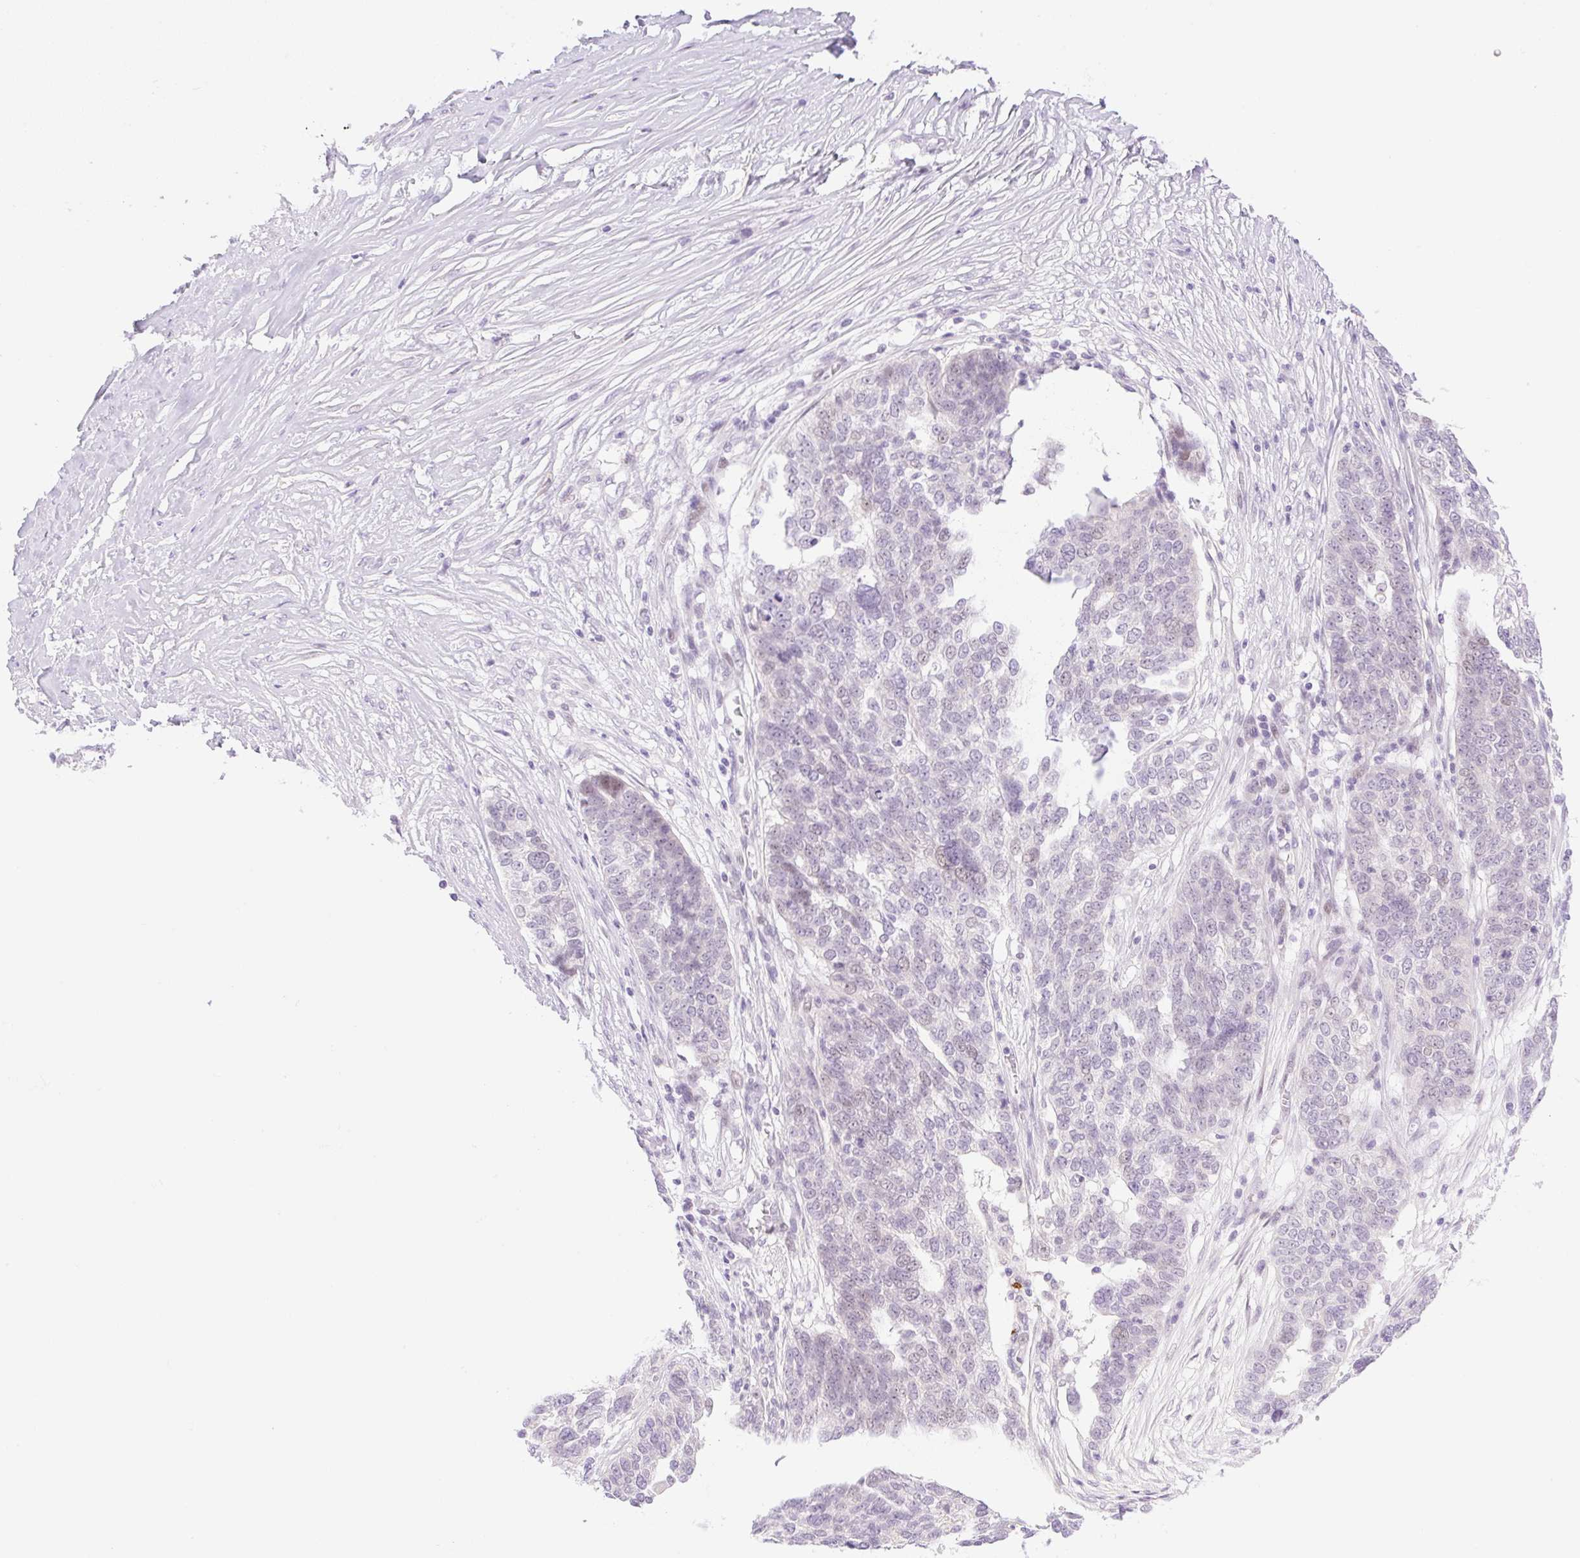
{"staining": {"intensity": "negative", "quantity": "none", "location": "none"}, "tissue": "ovarian cancer", "cell_type": "Tumor cells", "image_type": "cancer", "snomed": [{"axis": "morphology", "description": "Cystadenocarcinoma, serous, NOS"}, {"axis": "topography", "description": "Ovary"}], "caption": "Immunohistochemistry histopathology image of neoplastic tissue: human serous cystadenocarcinoma (ovarian) stained with DAB demonstrates no significant protein expression in tumor cells.", "gene": "SPRYD4", "patient": {"sex": "female", "age": 59}}